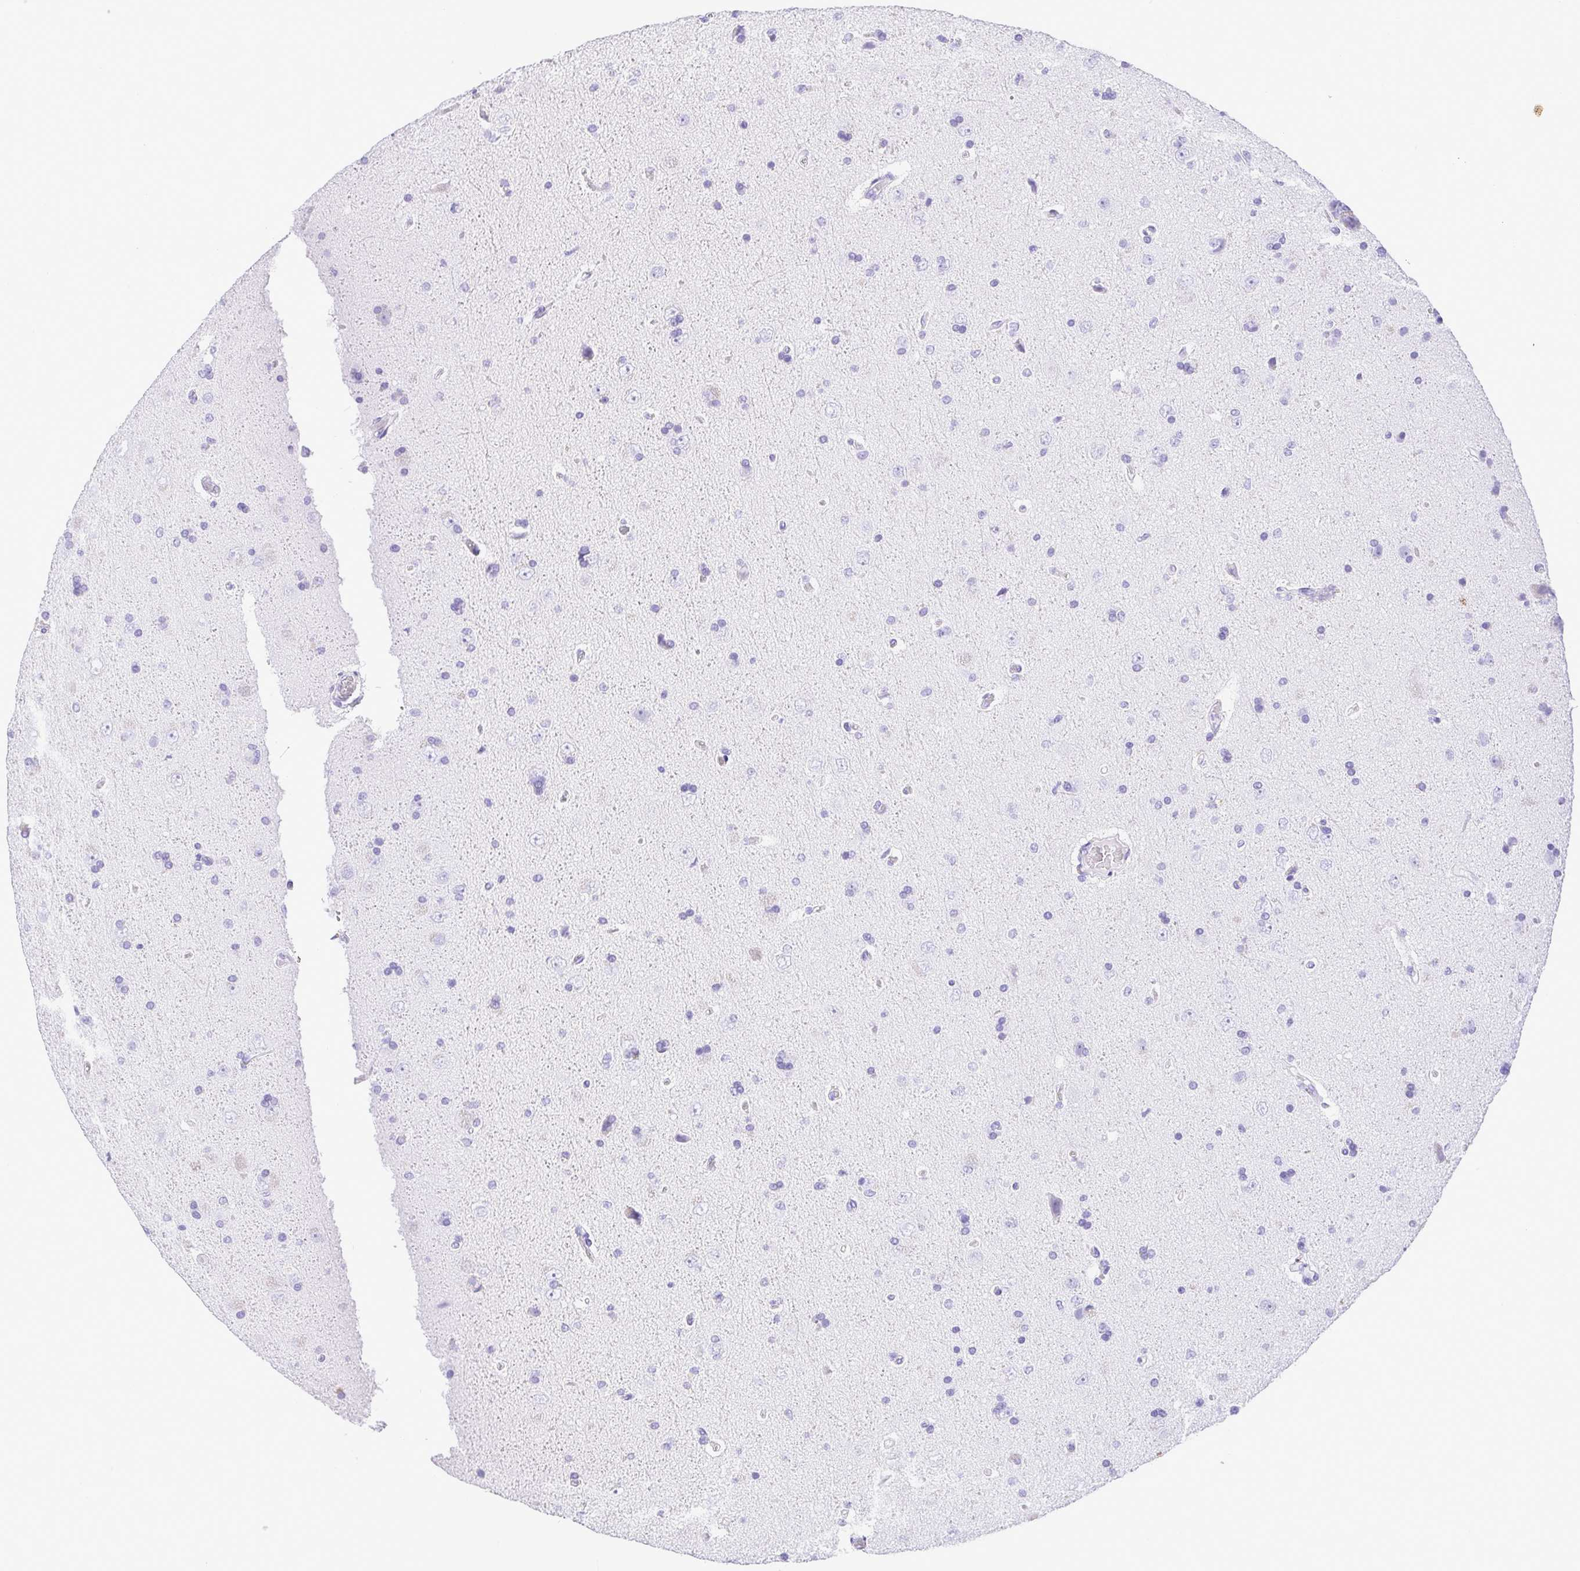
{"staining": {"intensity": "negative", "quantity": "none", "location": "none"}, "tissue": "glioma", "cell_type": "Tumor cells", "image_type": "cancer", "snomed": [{"axis": "morphology", "description": "Glioma, malignant, High grade"}, {"axis": "topography", "description": "Cerebral cortex"}], "caption": "This is an IHC histopathology image of human glioma. There is no staining in tumor cells.", "gene": "CDSN", "patient": {"sex": "male", "age": 70}}